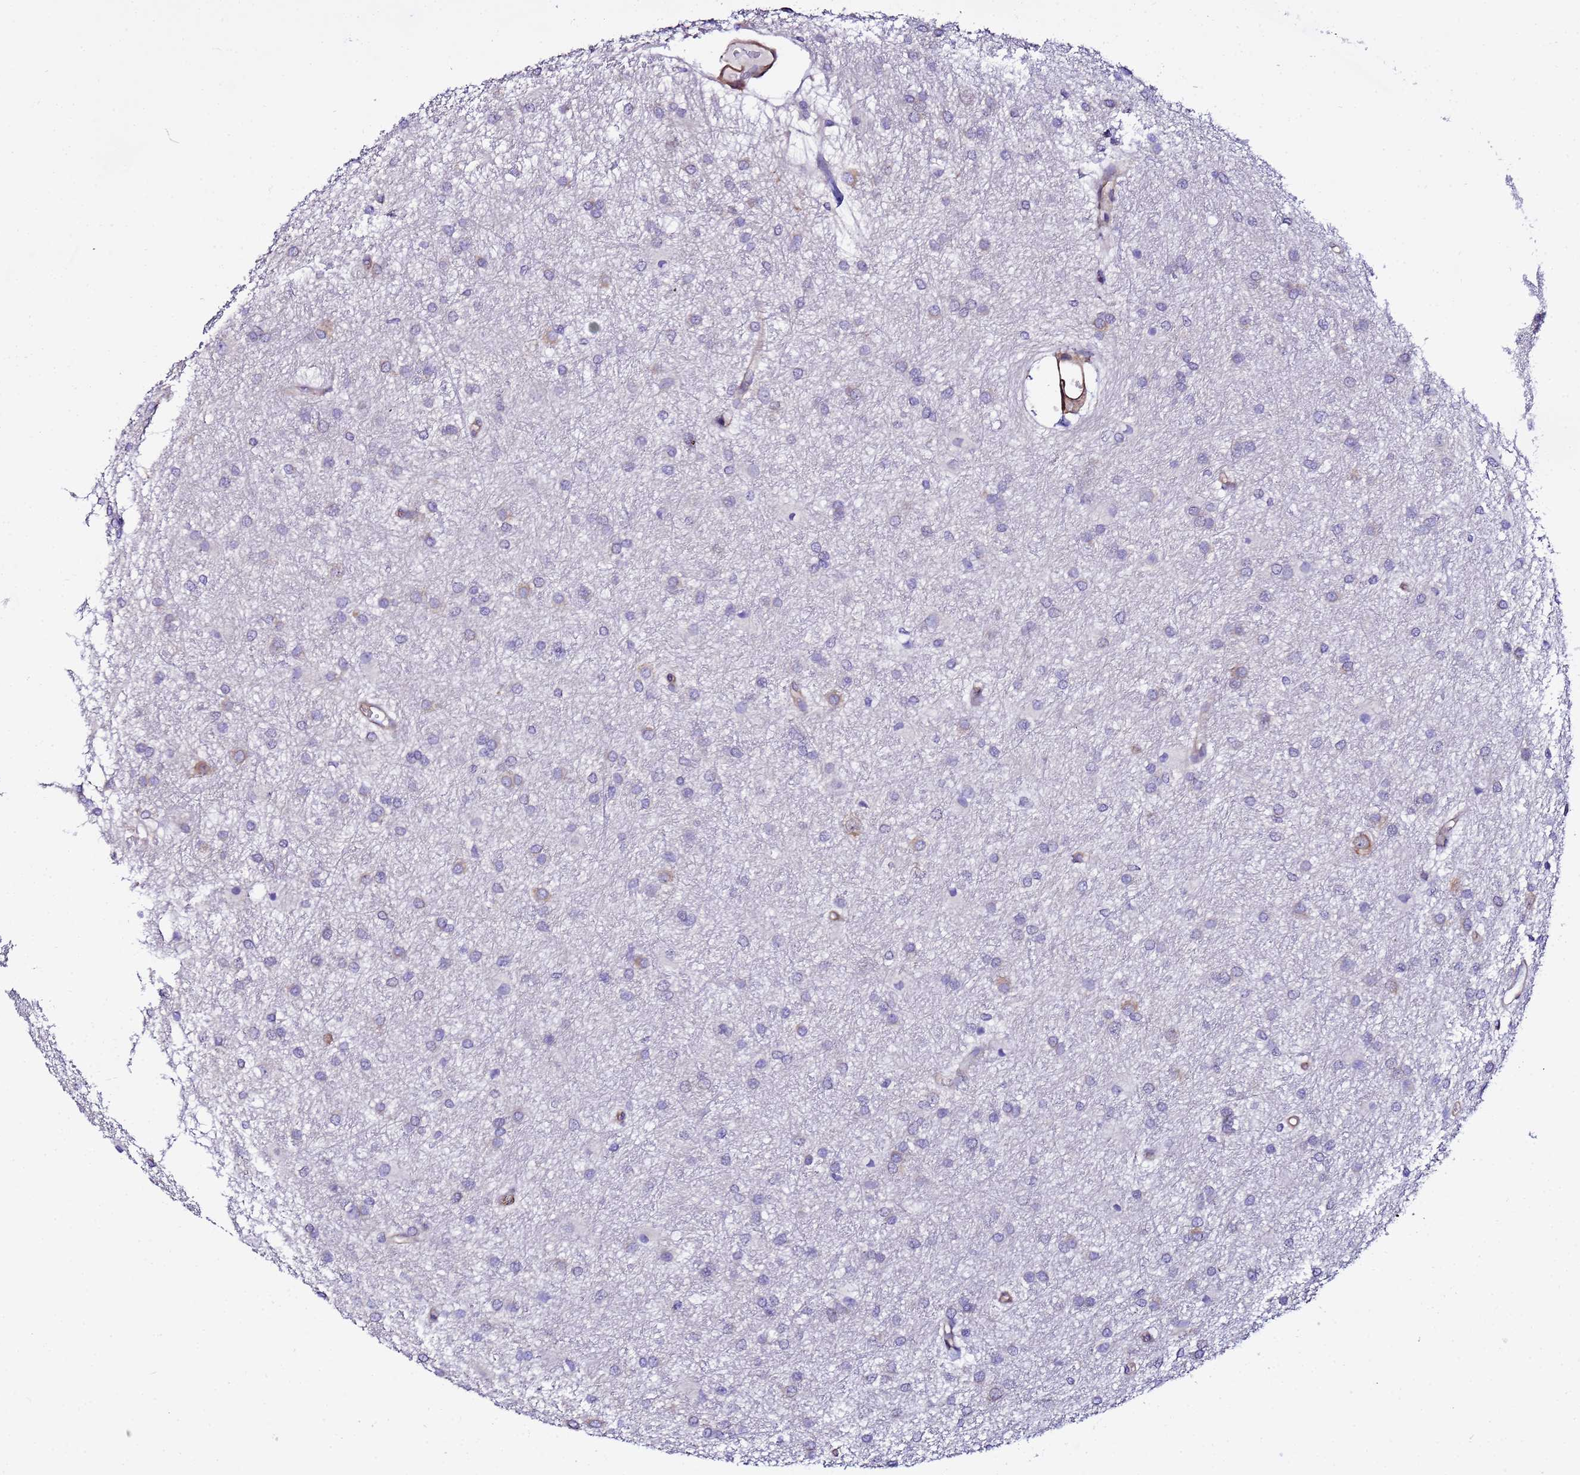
{"staining": {"intensity": "negative", "quantity": "none", "location": "none"}, "tissue": "glioma", "cell_type": "Tumor cells", "image_type": "cancer", "snomed": [{"axis": "morphology", "description": "Glioma, malignant, High grade"}, {"axis": "topography", "description": "Brain"}], "caption": "This is an IHC micrograph of human high-grade glioma (malignant). There is no positivity in tumor cells.", "gene": "JRKL", "patient": {"sex": "female", "age": 50}}